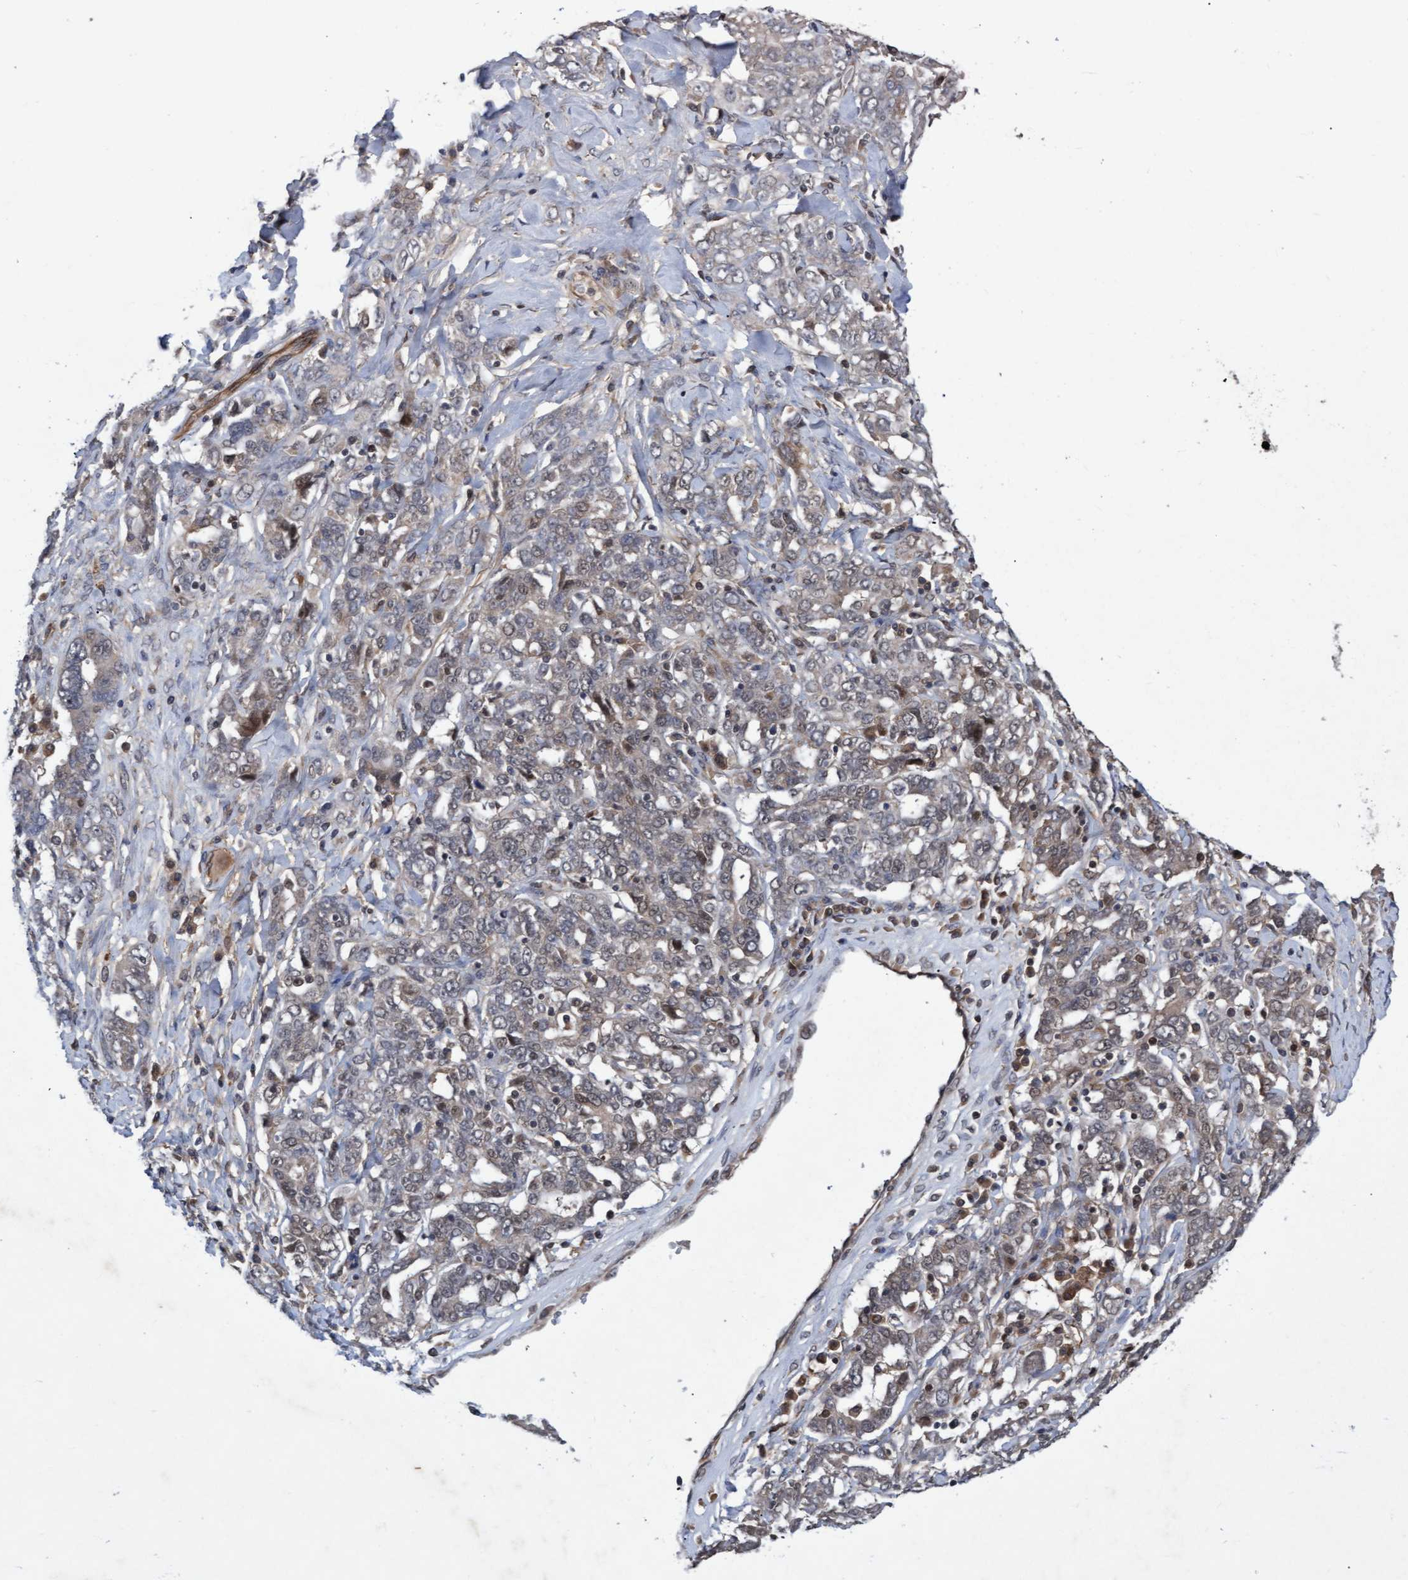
{"staining": {"intensity": "weak", "quantity": "25%-75%", "location": "cytoplasmic/membranous,nuclear"}, "tissue": "ovarian cancer", "cell_type": "Tumor cells", "image_type": "cancer", "snomed": [{"axis": "morphology", "description": "Carcinoma, endometroid"}, {"axis": "topography", "description": "Ovary"}], "caption": "Immunohistochemical staining of ovarian endometroid carcinoma reveals low levels of weak cytoplasmic/membranous and nuclear staining in approximately 25%-75% of tumor cells. Using DAB (brown) and hematoxylin (blue) stains, captured at high magnification using brightfield microscopy.", "gene": "PSMB6", "patient": {"sex": "female", "age": 62}}